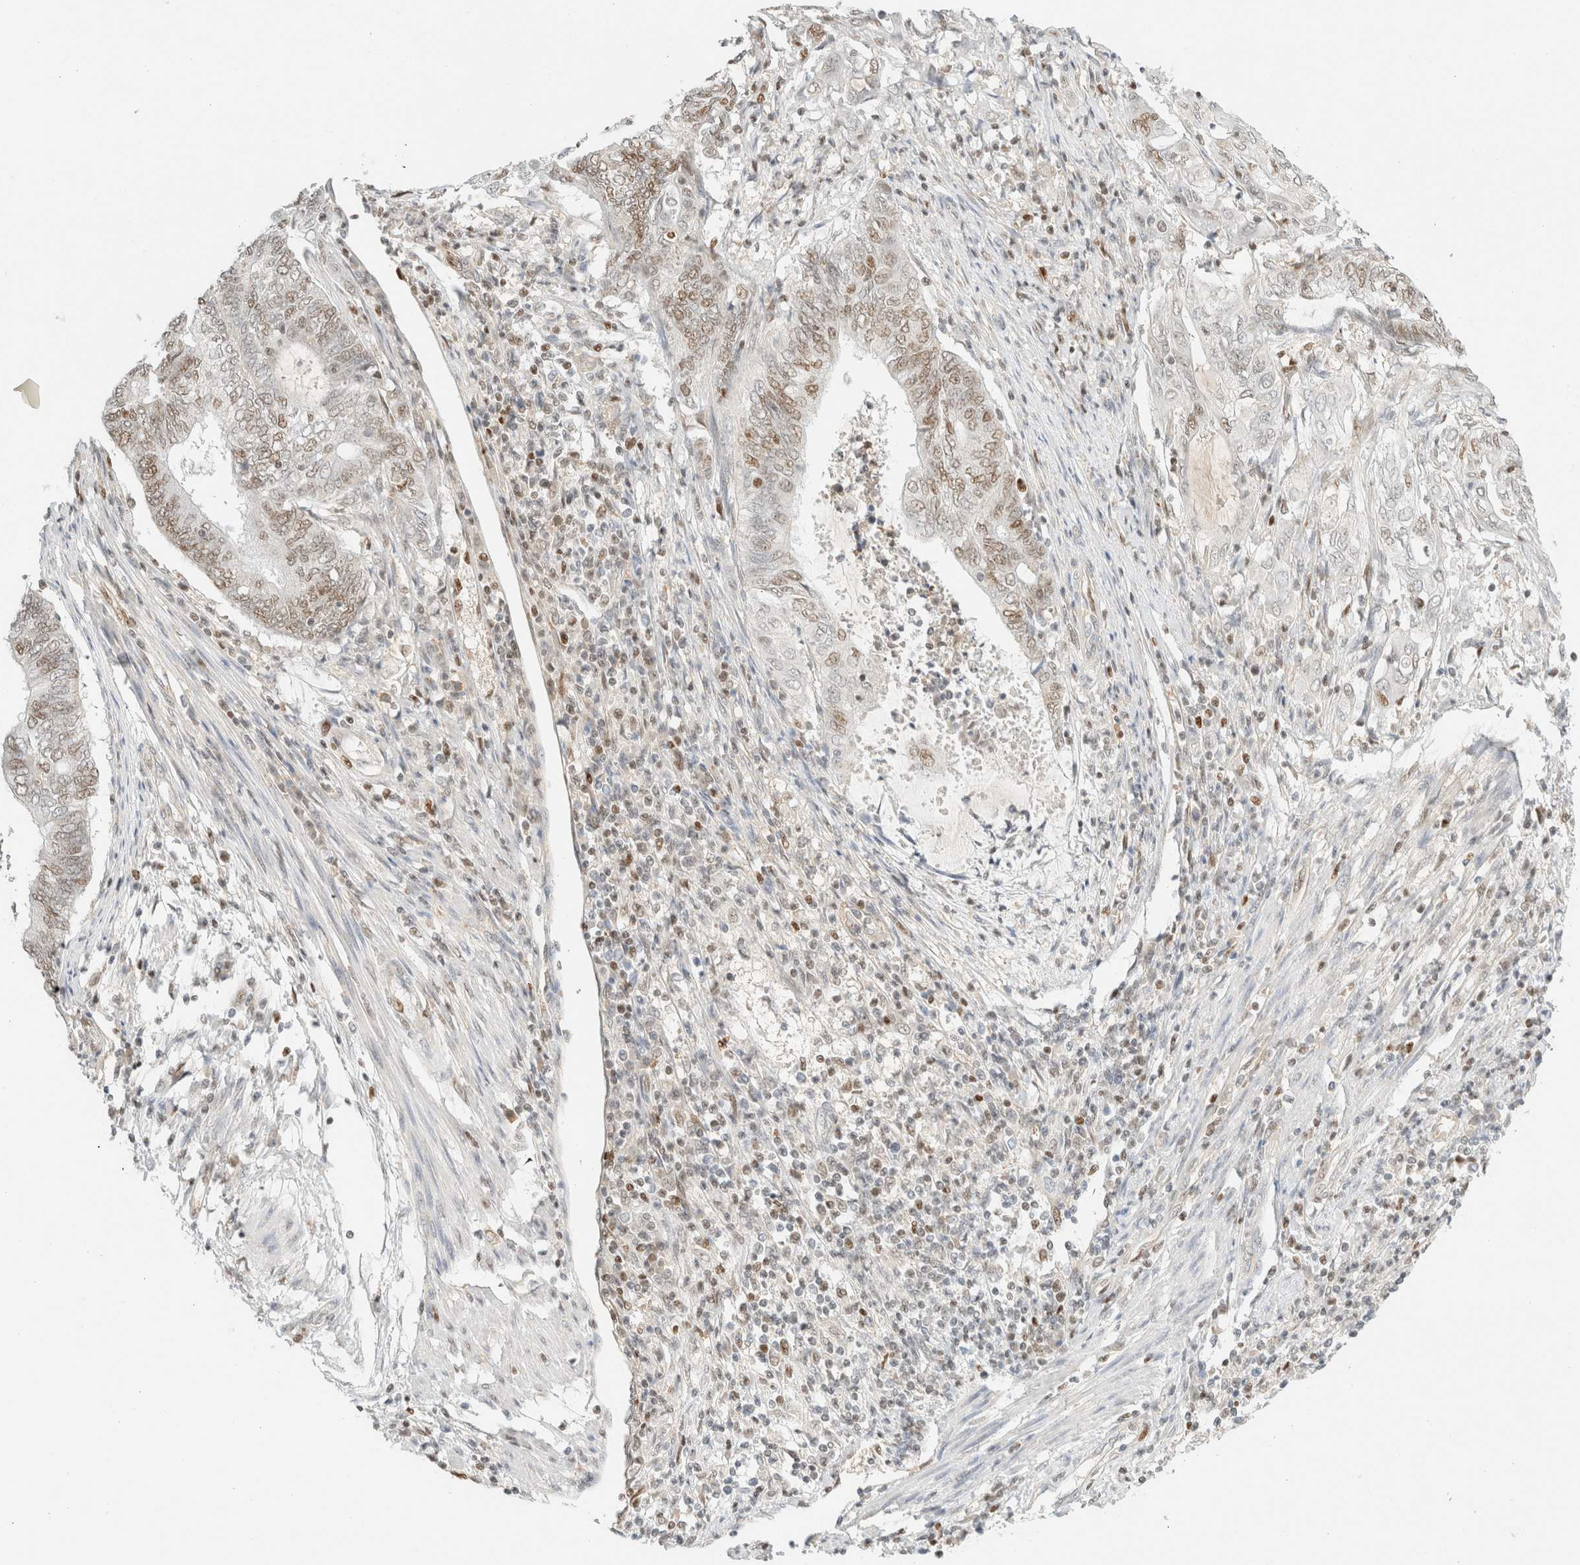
{"staining": {"intensity": "weak", "quantity": ">75%", "location": "nuclear"}, "tissue": "endometrial cancer", "cell_type": "Tumor cells", "image_type": "cancer", "snomed": [{"axis": "morphology", "description": "Adenocarcinoma, NOS"}, {"axis": "topography", "description": "Uterus"}, {"axis": "topography", "description": "Endometrium"}], "caption": "Endometrial adenocarcinoma stained with IHC exhibits weak nuclear positivity in approximately >75% of tumor cells.", "gene": "DDB2", "patient": {"sex": "female", "age": 70}}